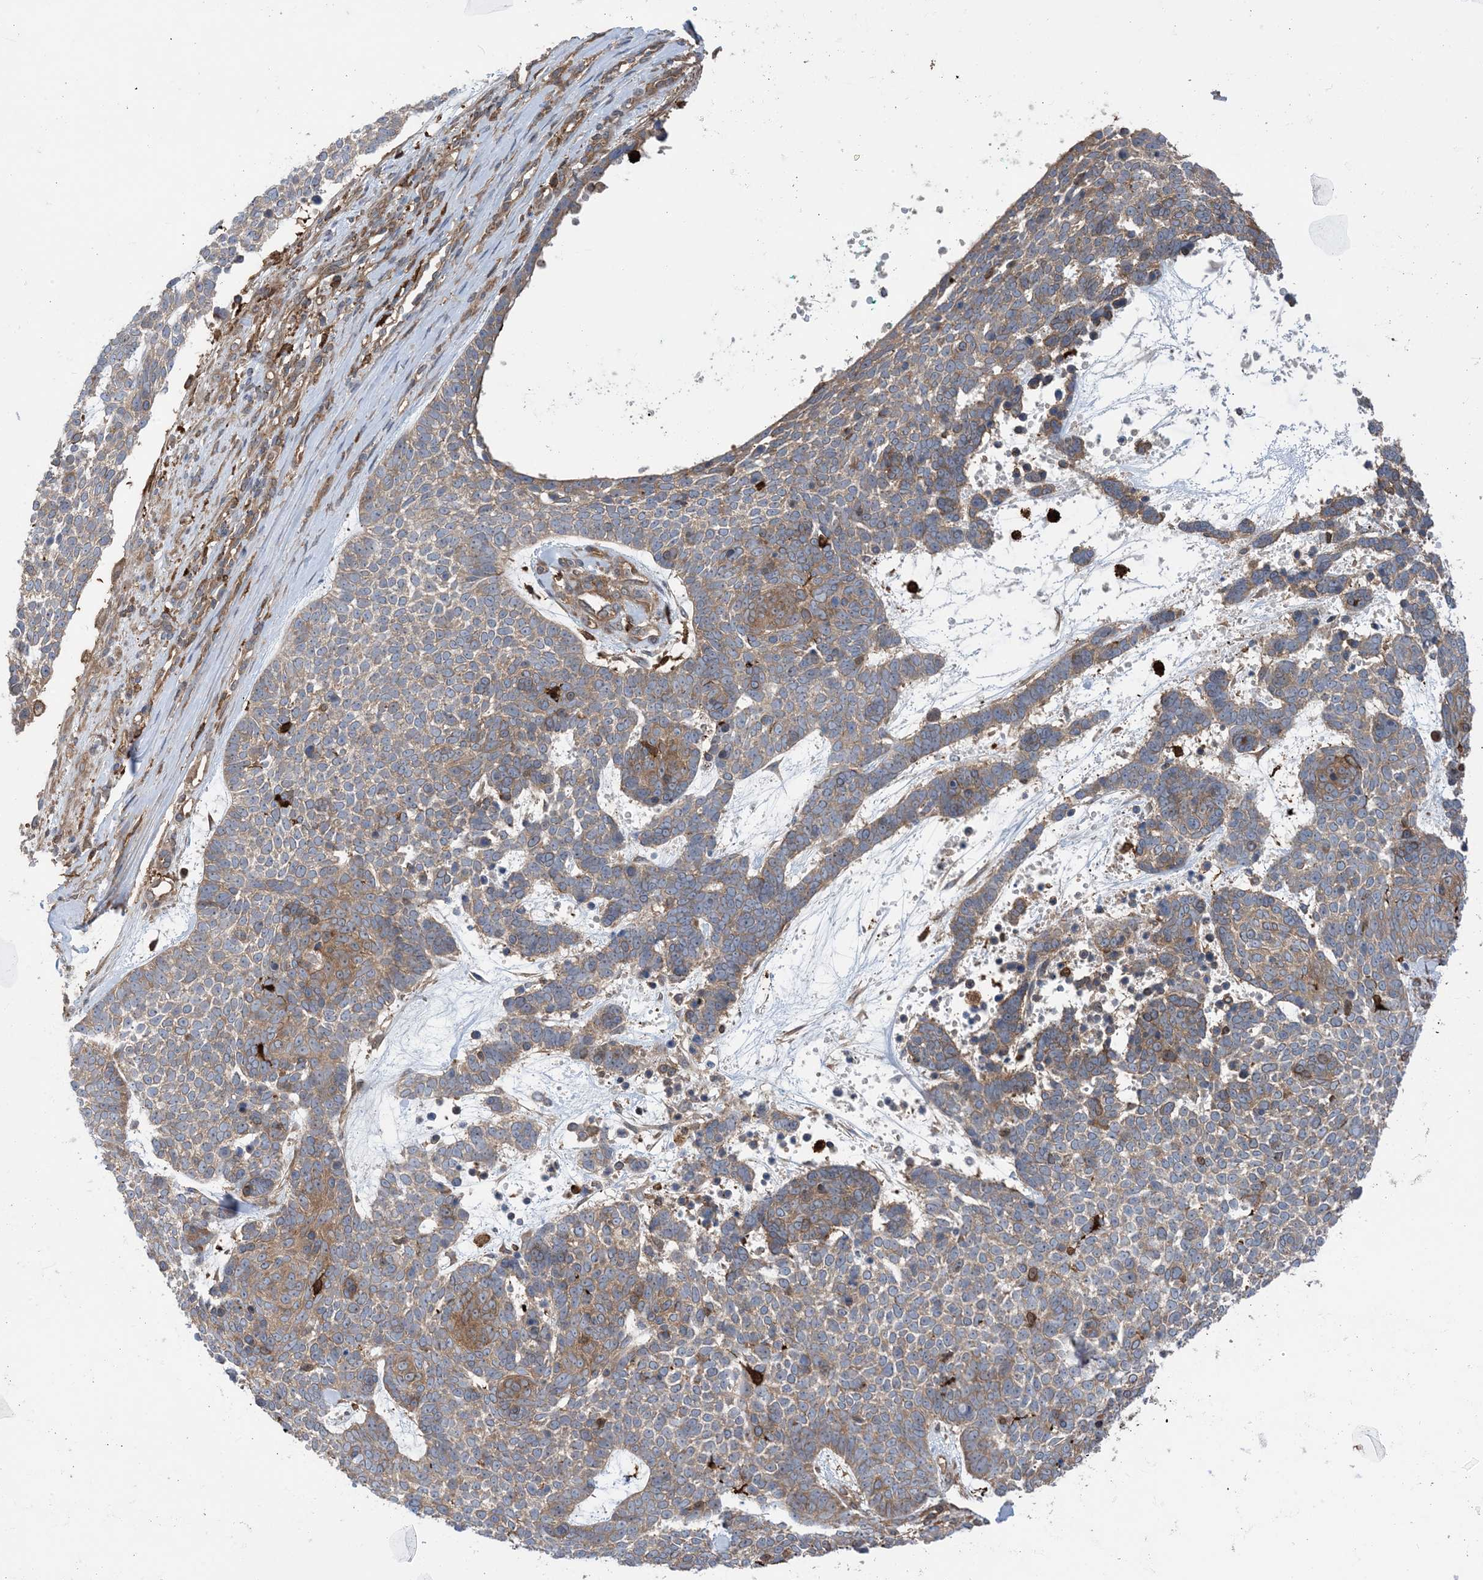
{"staining": {"intensity": "moderate", "quantity": ">75%", "location": "cytoplasmic/membranous"}, "tissue": "skin cancer", "cell_type": "Tumor cells", "image_type": "cancer", "snomed": [{"axis": "morphology", "description": "Basal cell carcinoma"}, {"axis": "topography", "description": "Skin"}], "caption": "A high-resolution micrograph shows immunohistochemistry staining of skin cancer, which reveals moderate cytoplasmic/membranous expression in about >75% of tumor cells. The staining is performed using DAB brown chromogen to label protein expression. The nuclei are counter-stained blue using hematoxylin.", "gene": "HS1BP3", "patient": {"sex": "female", "age": 81}}